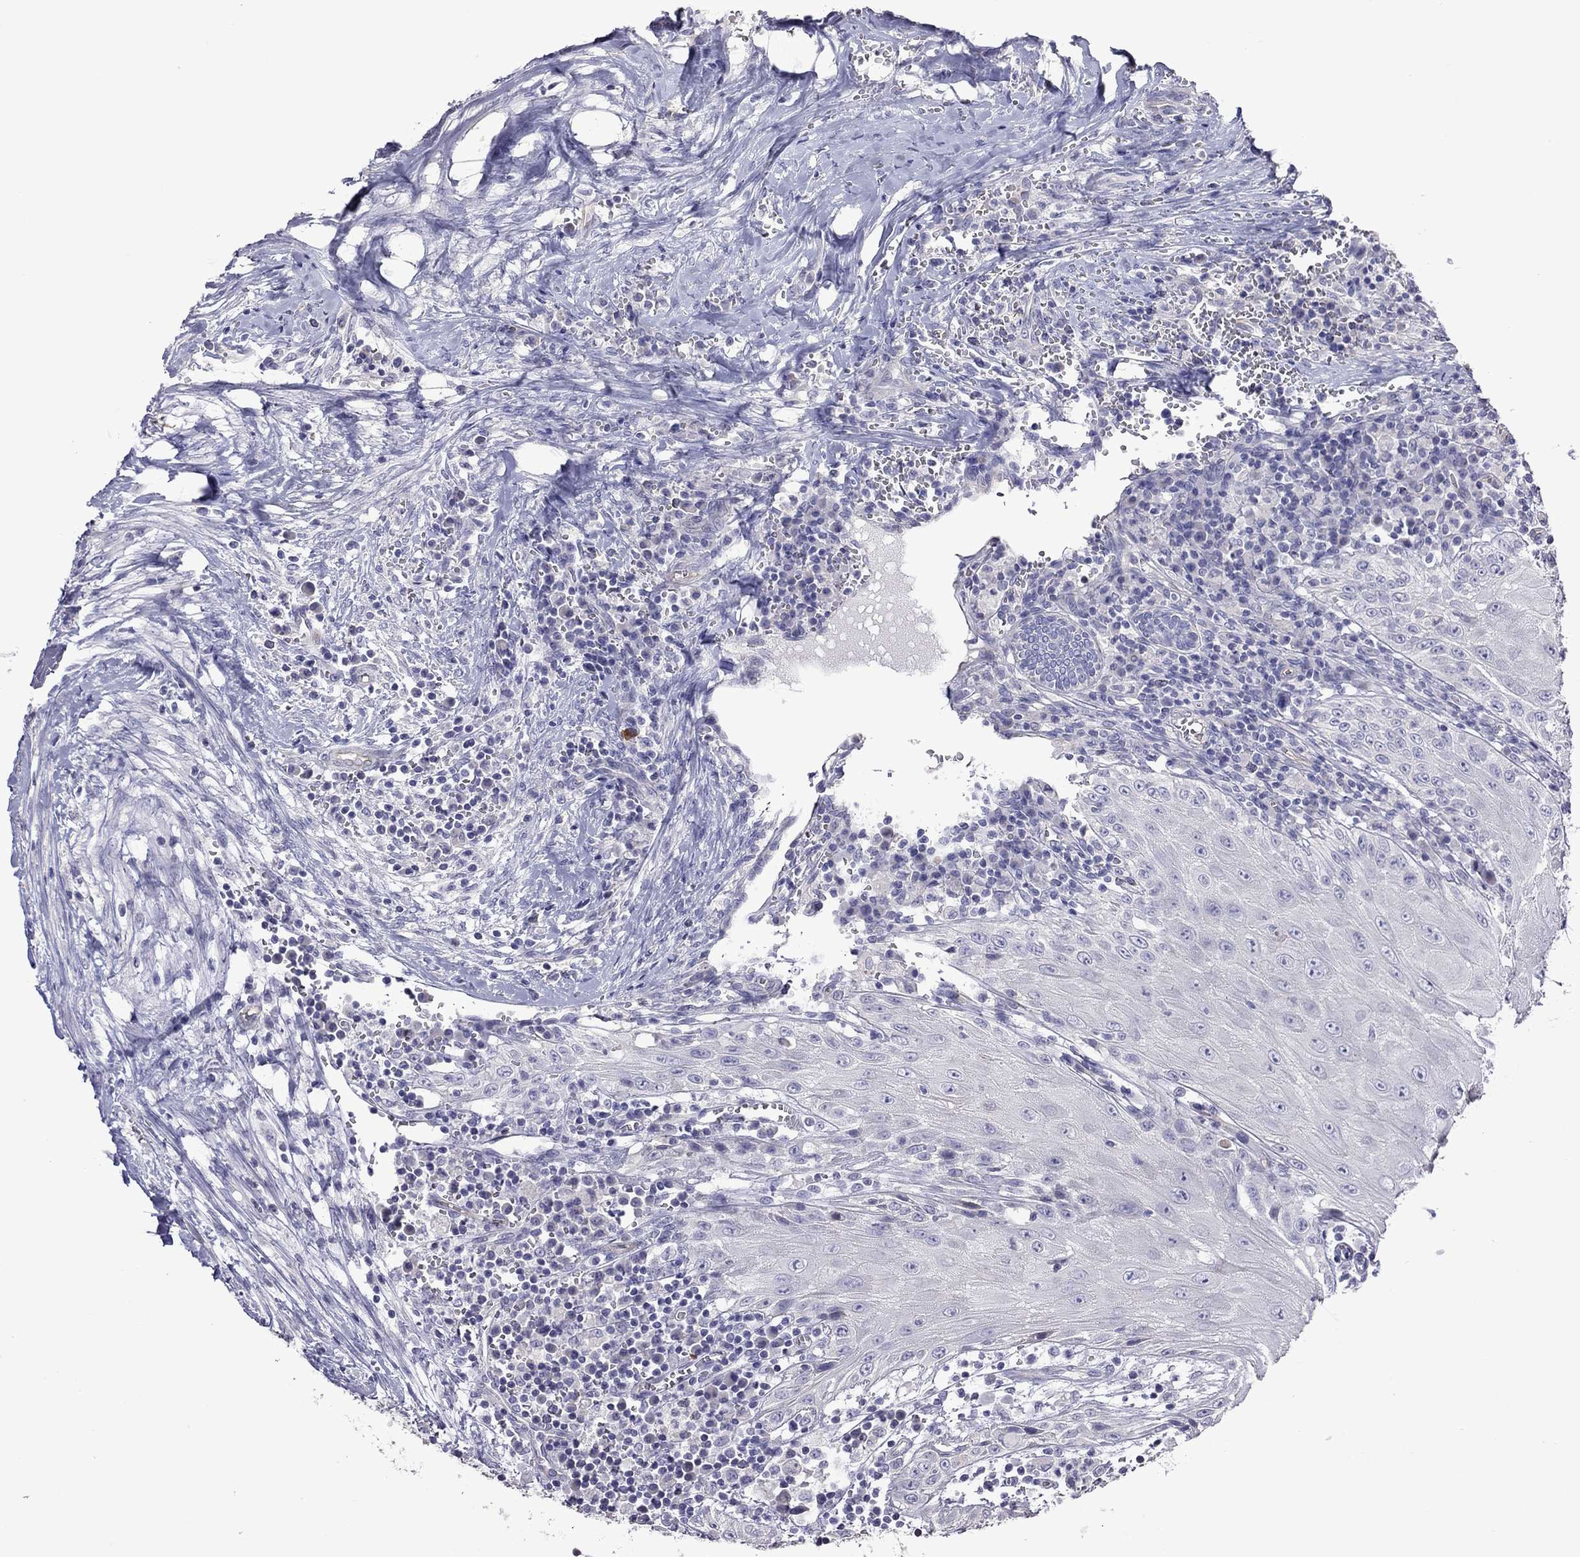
{"staining": {"intensity": "negative", "quantity": "none", "location": "none"}, "tissue": "head and neck cancer", "cell_type": "Tumor cells", "image_type": "cancer", "snomed": [{"axis": "morphology", "description": "Squamous cell carcinoma, NOS"}, {"axis": "topography", "description": "Oral tissue"}, {"axis": "topography", "description": "Head-Neck"}], "caption": "Micrograph shows no protein positivity in tumor cells of squamous cell carcinoma (head and neck) tissue. (DAB IHC with hematoxylin counter stain).", "gene": "FEZ1", "patient": {"sex": "male", "age": 58}}